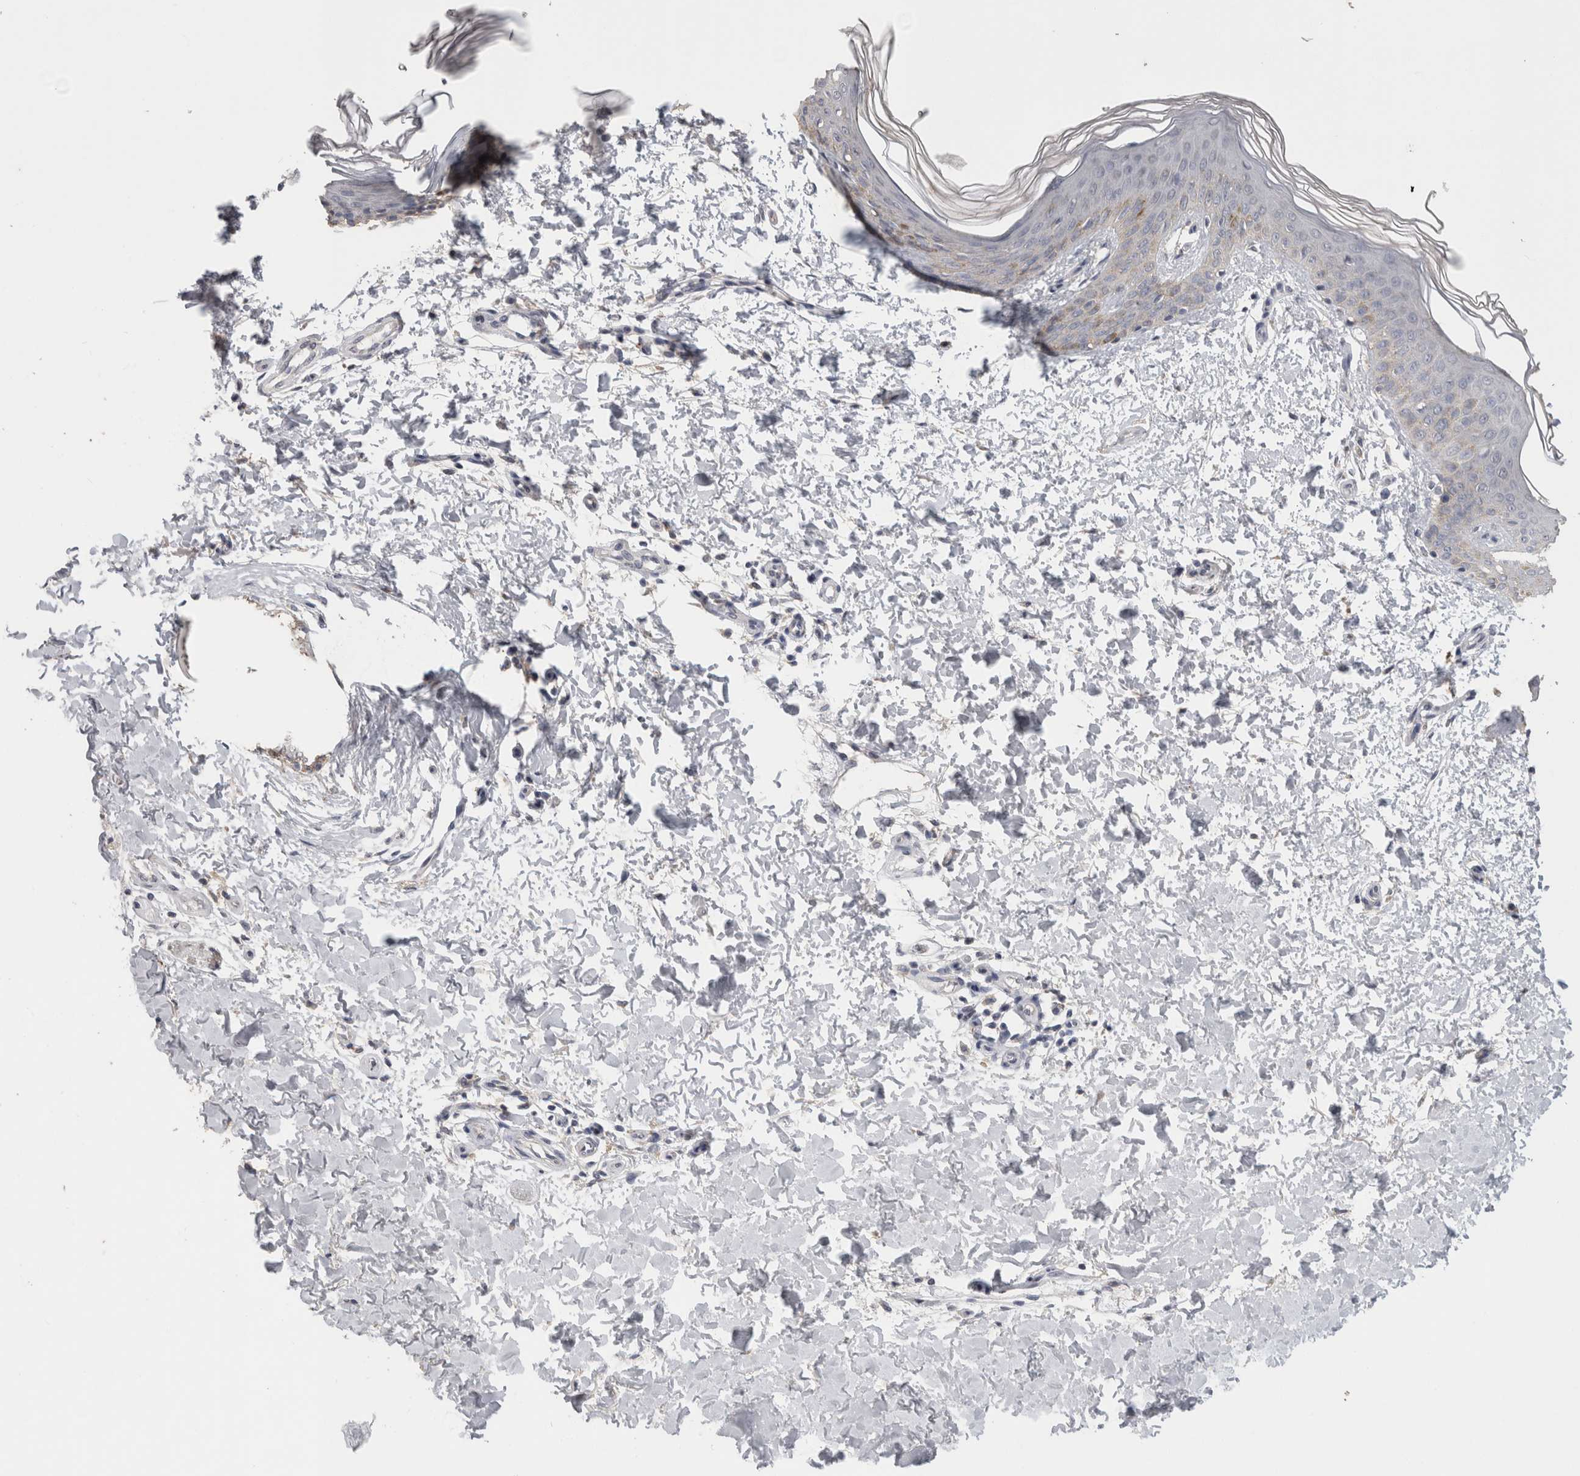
{"staining": {"intensity": "negative", "quantity": "none", "location": "none"}, "tissue": "skin", "cell_type": "Fibroblasts", "image_type": "normal", "snomed": [{"axis": "morphology", "description": "Normal tissue, NOS"}, {"axis": "morphology", "description": "Neoplasm, benign, NOS"}, {"axis": "topography", "description": "Skin"}, {"axis": "topography", "description": "Soft tissue"}], "caption": "Immunohistochemistry image of normal skin: skin stained with DAB reveals no significant protein positivity in fibroblasts.", "gene": "CNTFR", "patient": {"sex": "male", "age": 26}}